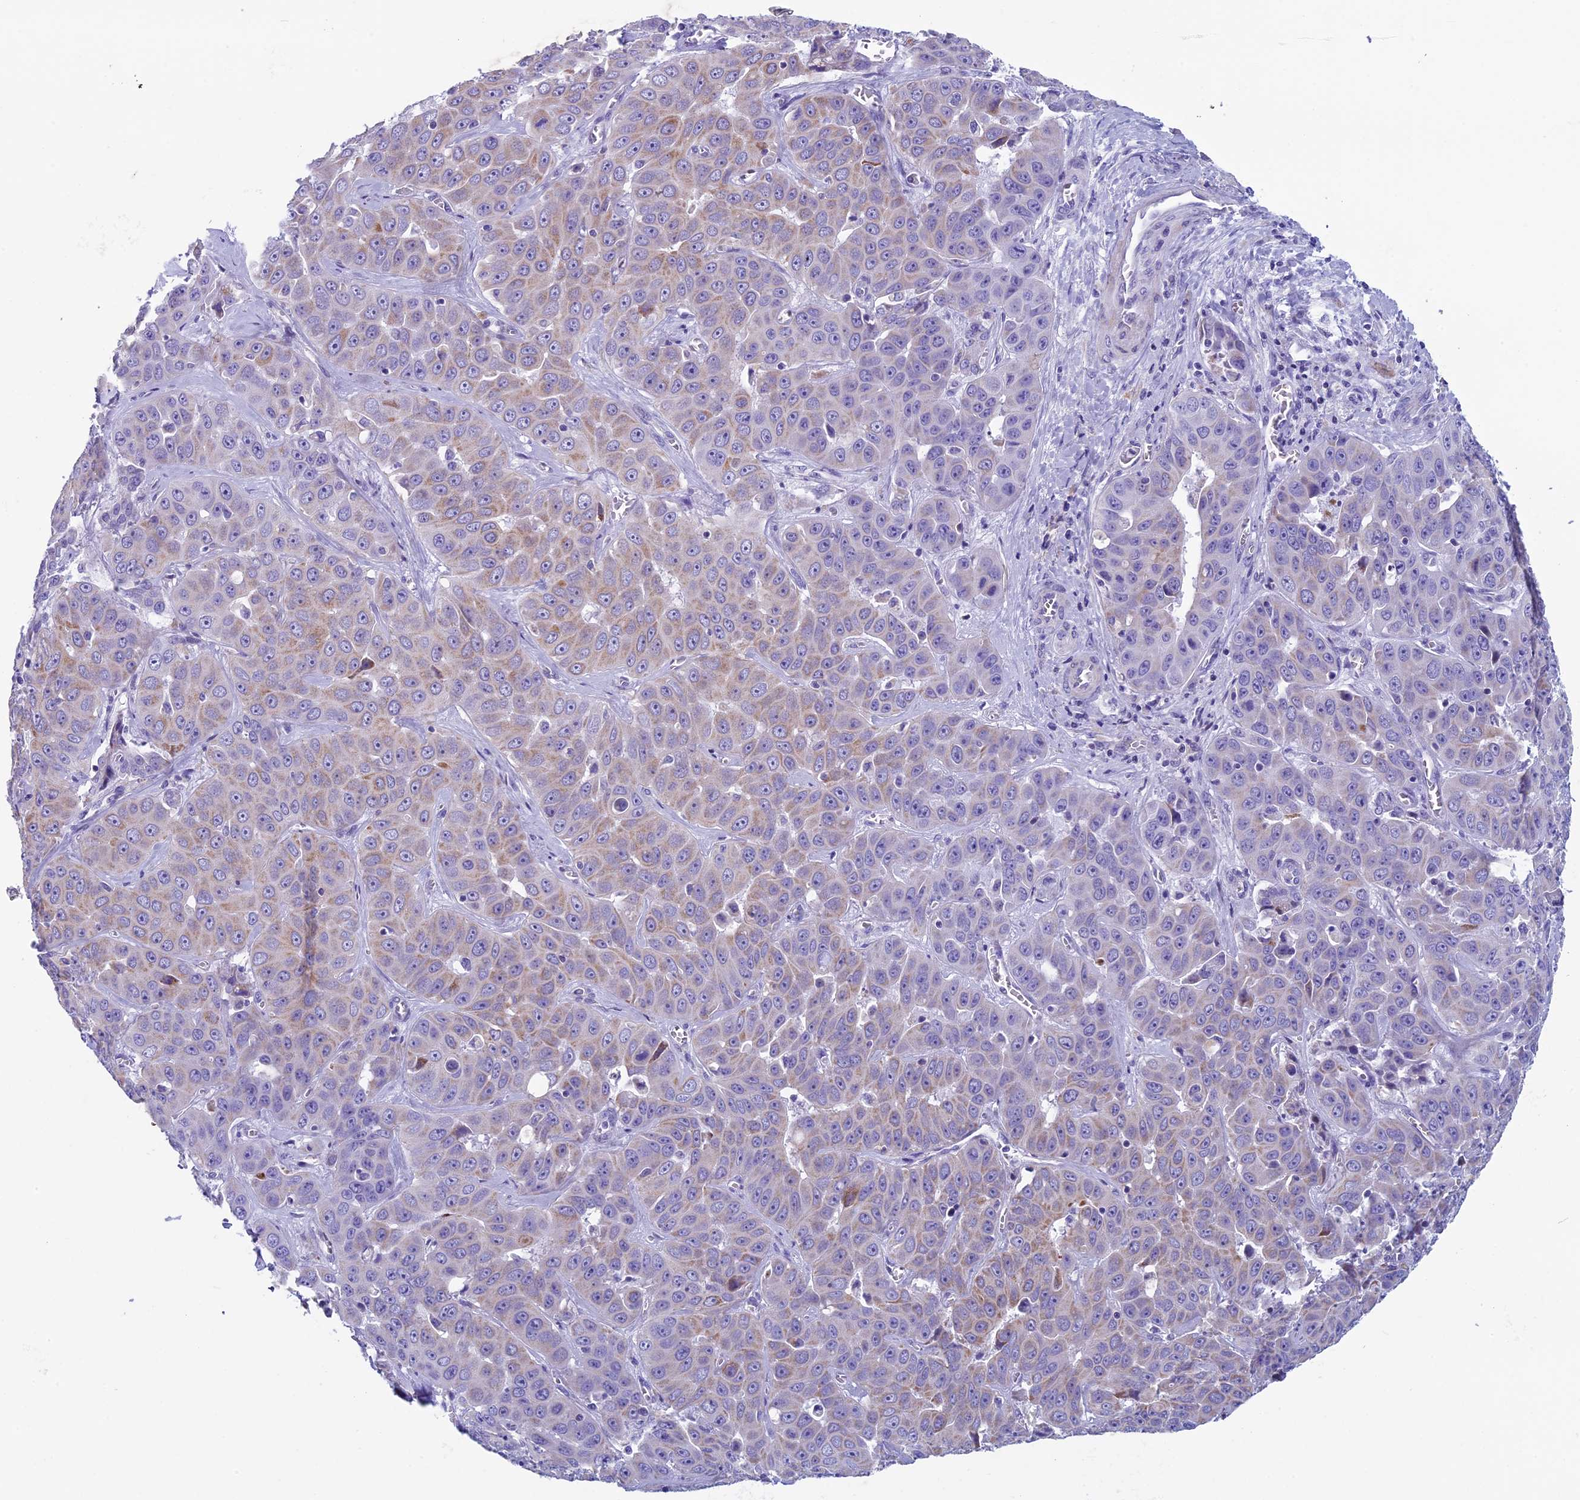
{"staining": {"intensity": "weak", "quantity": "<25%", "location": "cytoplasmic/membranous"}, "tissue": "liver cancer", "cell_type": "Tumor cells", "image_type": "cancer", "snomed": [{"axis": "morphology", "description": "Cholangiocarcinoma"}, {"axis": "topography", "description": "Liver"}], "caption": "Immunohistochemistry photomicrograph of neoplastic tissue: cholangiocarcinoma (liver) stained with DAB shows no significant protein positivity in tumor cells.", "gene": "ZNF563", "patient": {"sex": "female", "age": 52}}